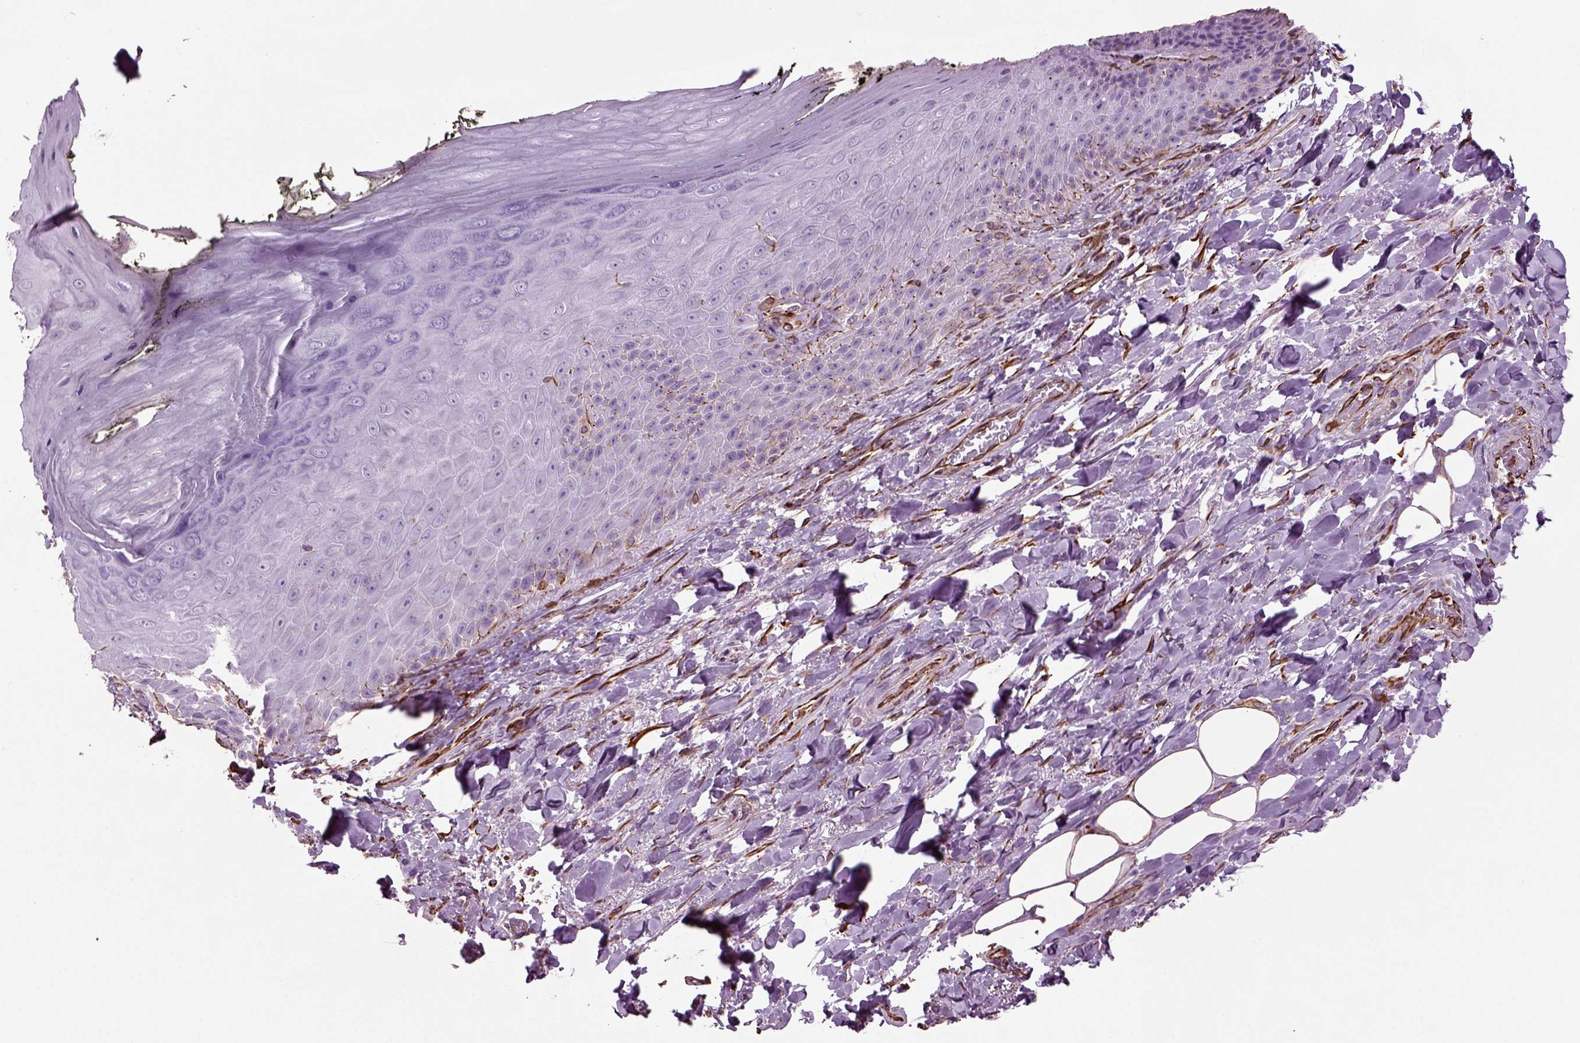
{"staining": {"intensity": "strong", "quantity": "<25%", "location": "cytoplasmic/membranous"}, "tissue": "skin", "cell_type": "Epidermal cells", "image_type": "normal", "snomed": [{"axis": "morphology", "description": "Normal tissue, NOS"}, {"axis": "topography", "description": "Anal"}, {"axis": "topography", "description": "Peripheral nerve tissue"}], "caption": "High-power microscopy captured an IHC micrograph of normal skin, revealing strong cytoplasmic/membranous positivity in approximately <25% of epidermal cells. Ihc stains the protein in brown and the nuclei are stained blue.", "gene": "ACER3", "patient": {"sex": "male", "age": 53}}